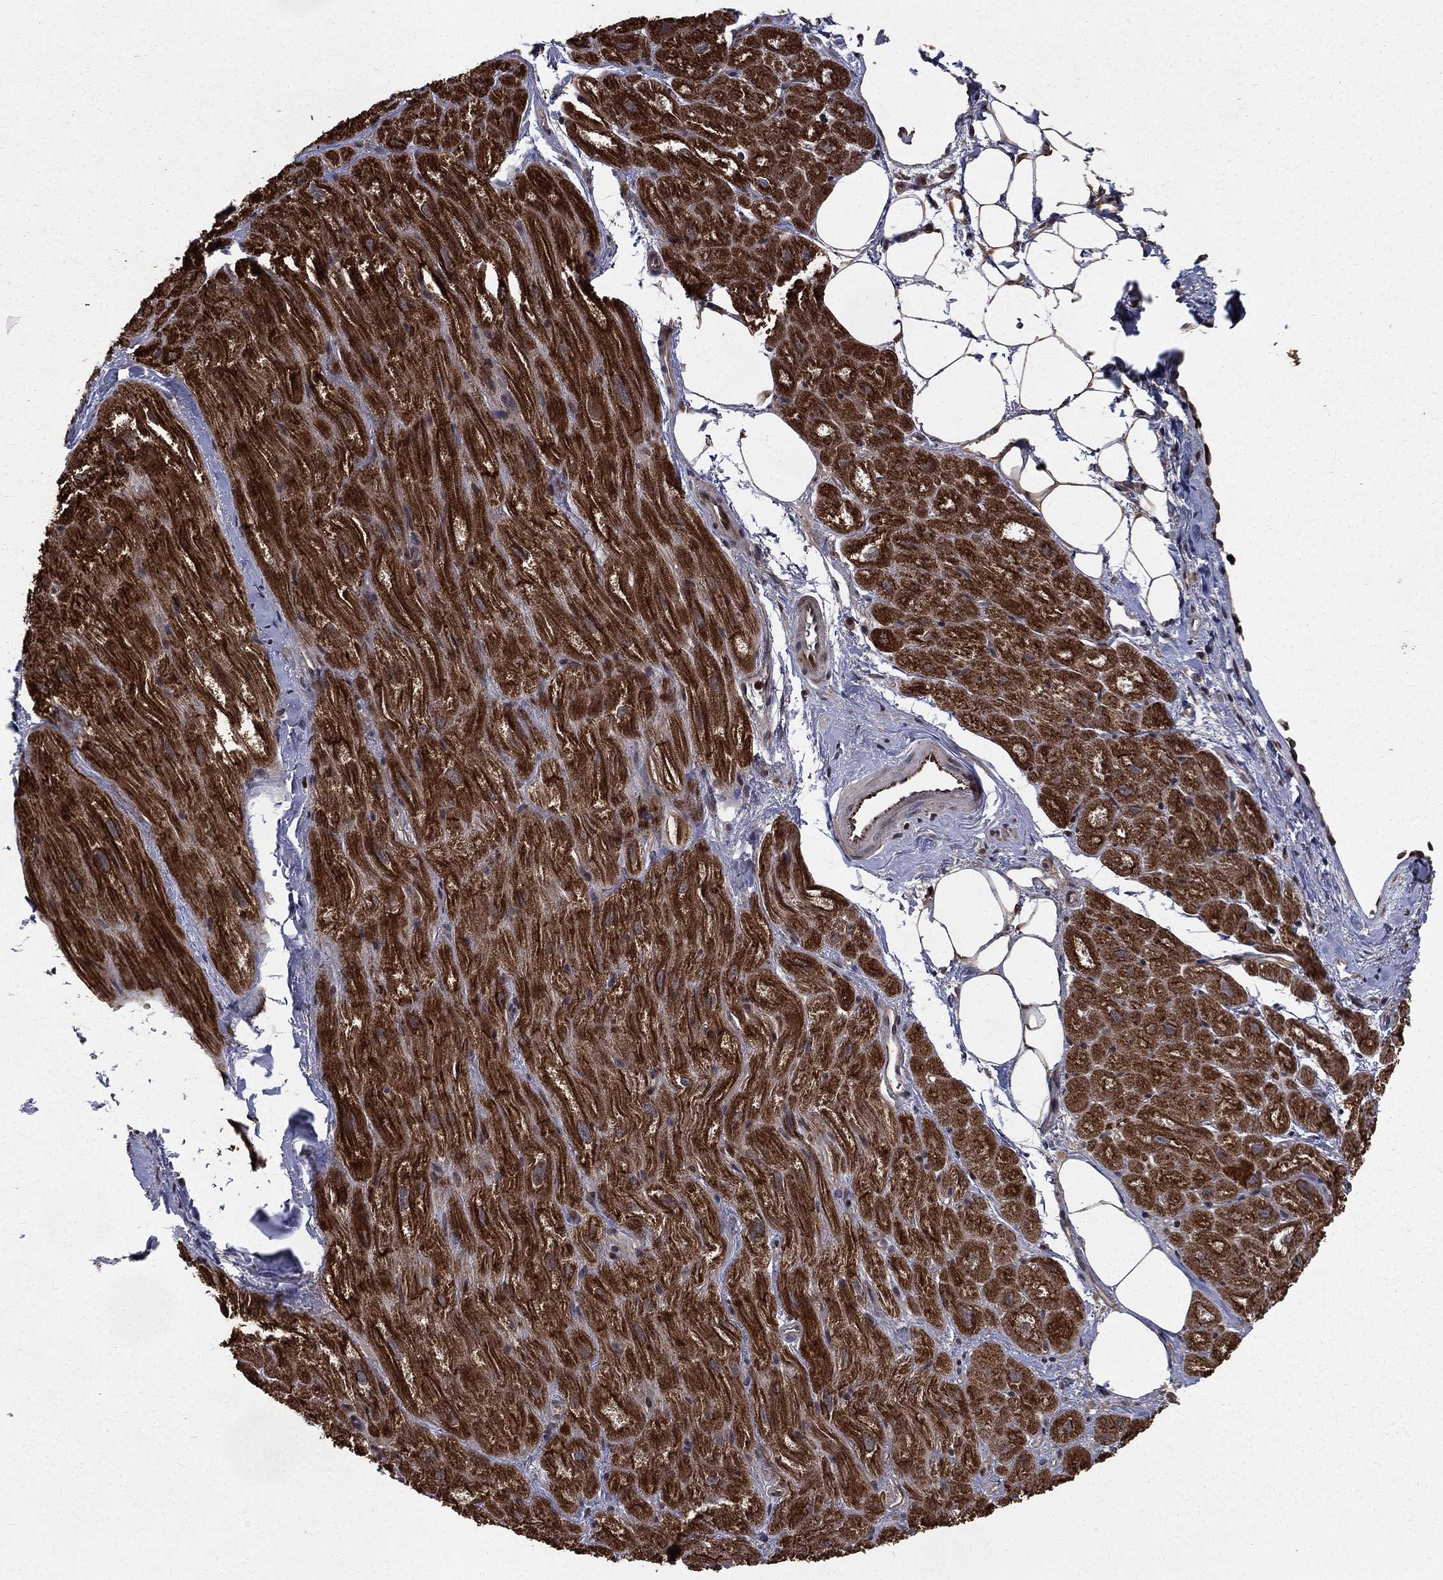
{"staining": {"intensity": "strong", "quantity": ">75%", "location": "cytoplasmic/membranous"}, "tissue": "heart muscle", "cell_type": "Cardiomyocytes", "image_type": "normal", "snomed": [{"axis": "morphology", "description": "Normal tissue, NOS"}, {"axis": "topography", "description": "Heart"}], "caption": "Protein staining by immunohistochemistry shows strong cytoplasmic/membranous staining in about >75% of cardiomyocytes in normal heart muscle. (DAB (3,3'-diaminobenzidine) = brown stain, brightfield microscopy at high magnification).", "gene": "LENG8", "patient": {"sex": "male", "age": 62}}